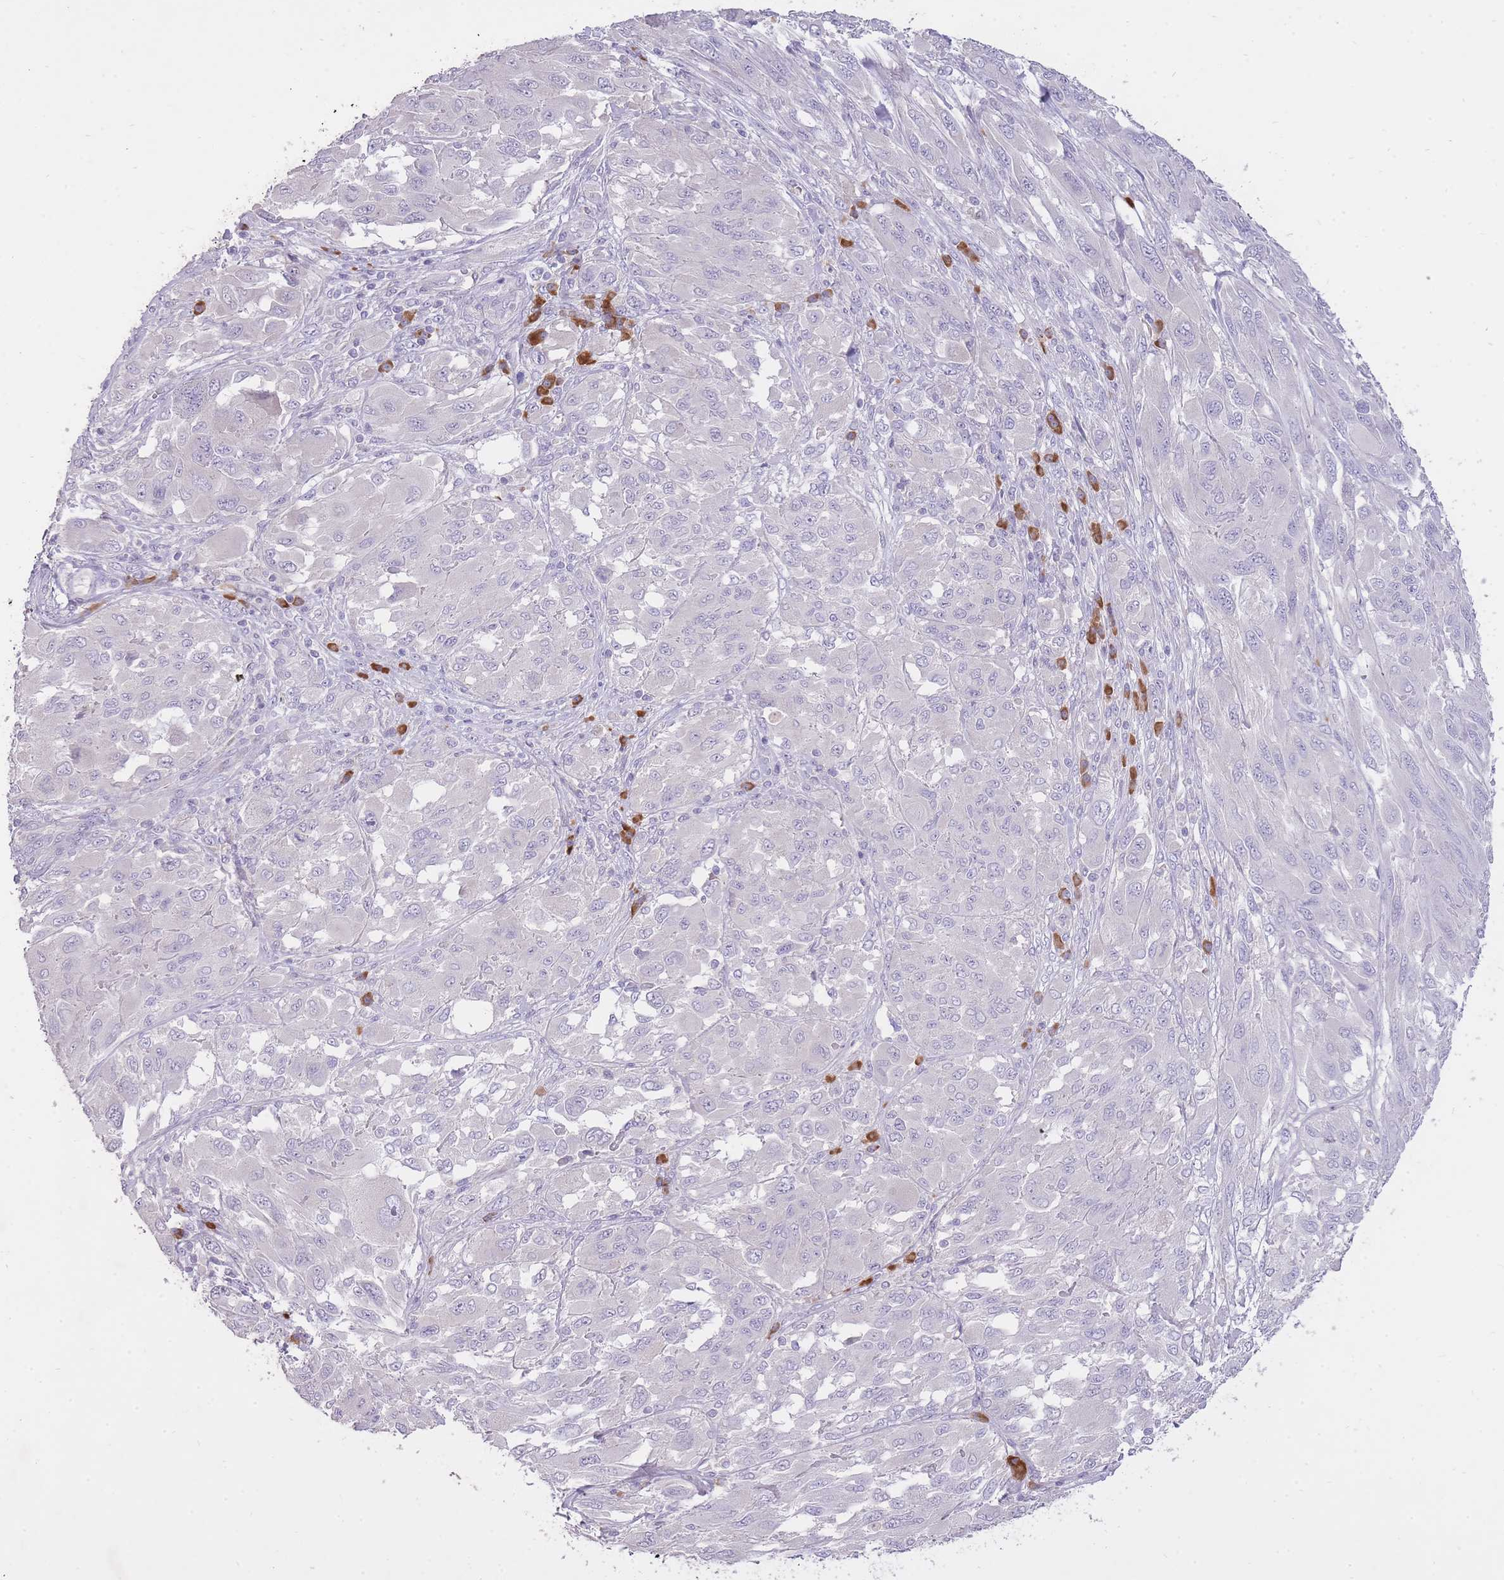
{"staining": {"intensity": "negative", "quantity": "none", "location": "none"}, "tissue": "melanoma", "cell_type": "Tumor cells", "image_type": "cancer", "snomed": [{"axis": "morphology", "description": "Malignant melanoma, NOS"}, {"axis": "topography", "description": "Skin"}], "caption": "Malignant melanoma was stained to show a protein in brown. There is no significant positivity in tumor cells.", "gene": "FRG2C", "patient": {"sex": "female", "age": 91}}